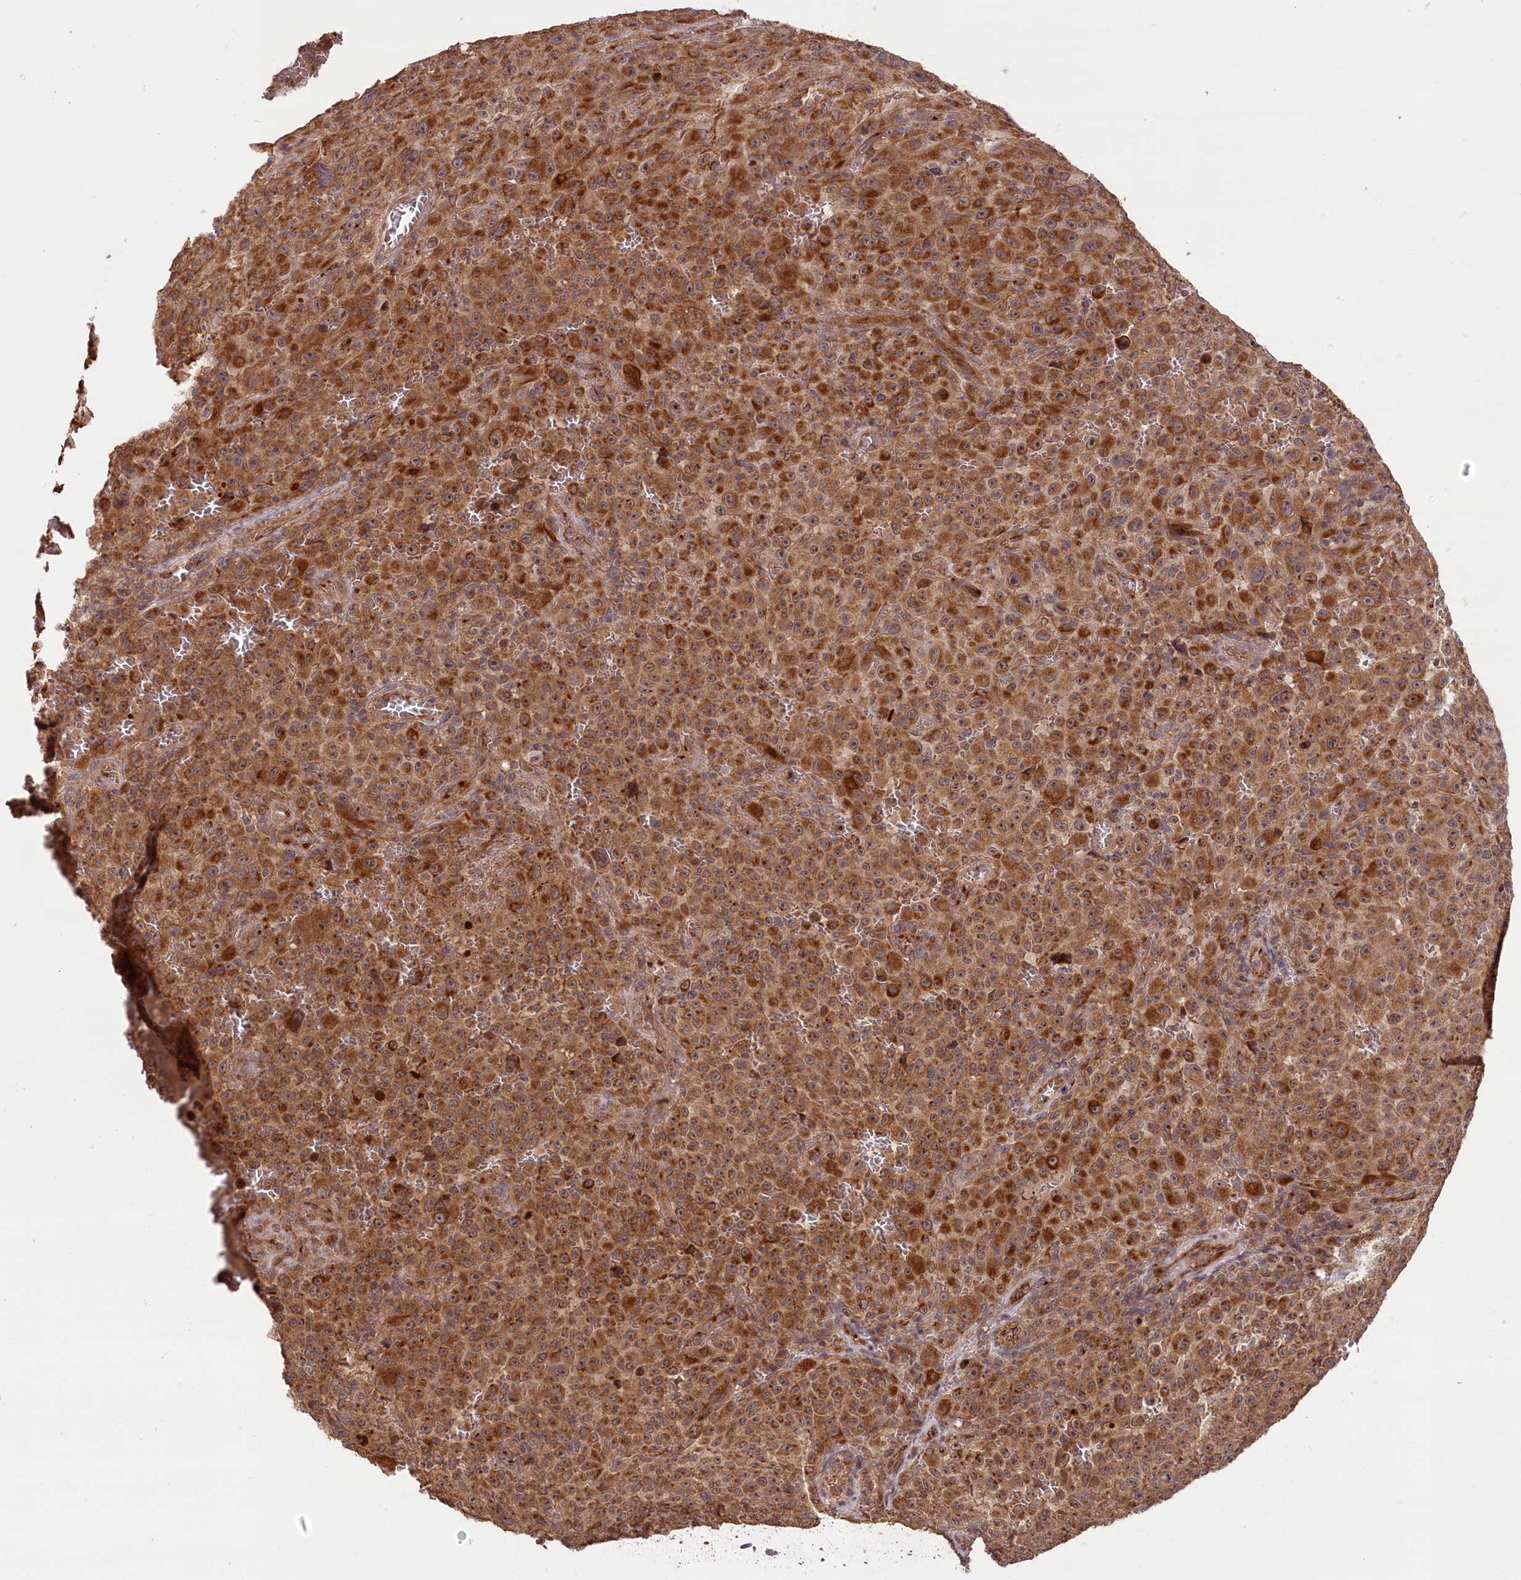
{"staining": {"intensity": "strong", "quantity": ">75%", "location": "cytoplasmic/membranous"}, "tissue": "melanoma", "cell_type": "Tumor cells", "image_type": "cancer", "snomed": [{"axis": "morphology", "description": "Malignant melanoma, NOS"}, {"axis": "topography", "description": "Skin"}], "caption": "Tumor cells reveal high levels of strong cytoplasmic/membranous positivity in about >75% of cells in human malignant melanoma.", "gene": "CARD19", "patient": {"sex": "female", "age": 82}}